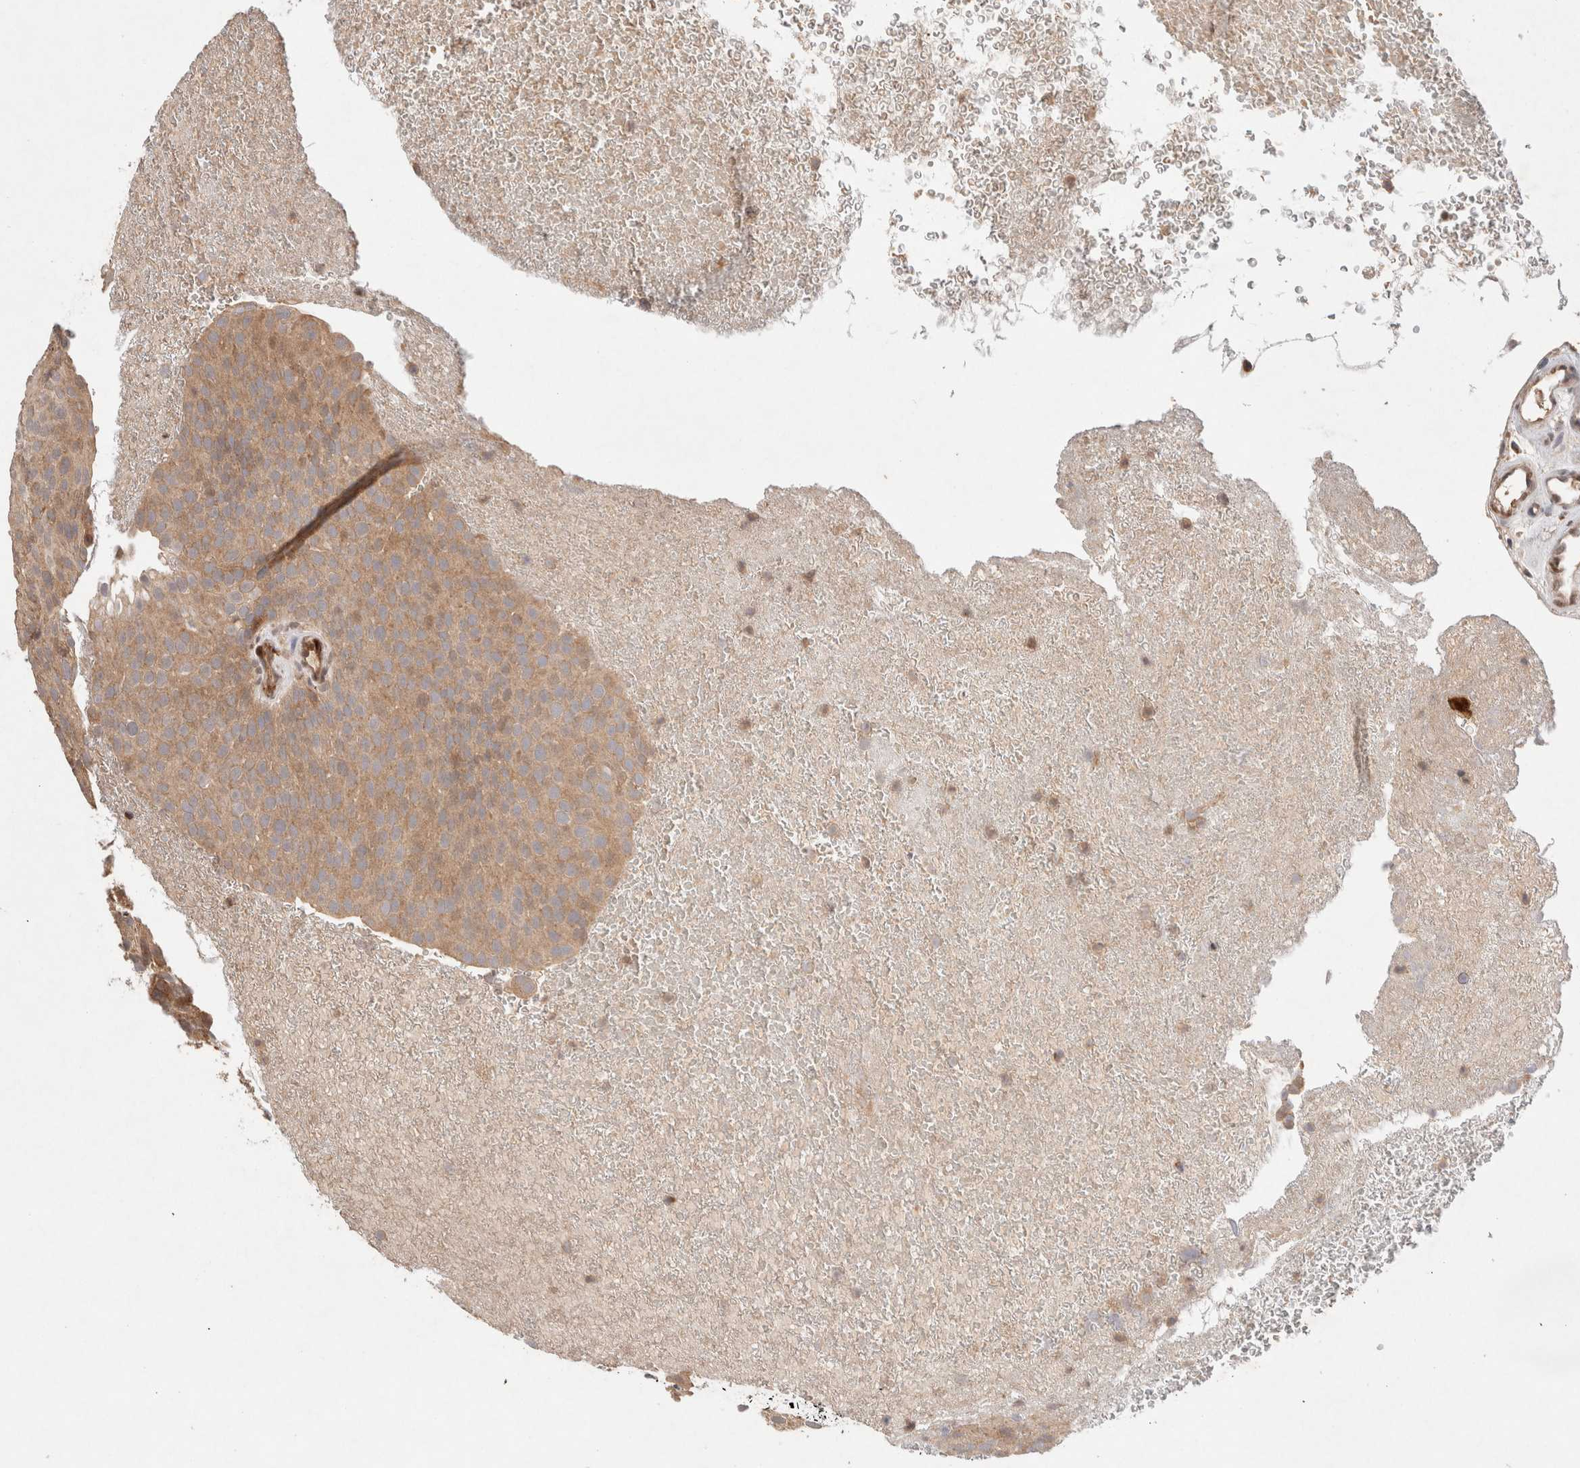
{"staining": {"intensity": "moderate", "quantity": ">75%", "location": "cytoplasmic/membranous"}, "tissue": "urothelial cancer", "cell_type": "Tumor cells", "image_type": "cancer", "snomed": [{"axis": "morphology", "description": "Urothelial carcinoma, Low grade"}, {"axis": "topography", "description": "Urinary bladder"}], "caption": "Urothelial cancer was stained to show a protein in brown. There is medium levels of moderate cytoplasmic/membranous positivity in about >75% of tumor cells. The staining was performed using DAB (3,3'-diaminobenzidine) to visualize the protein expression in brown, while the nuclei were stained in blue with hematoxylin (Magnification: 20x).", "gene": "KLHL20", "patient": {"sex": "male", "age": 78}}